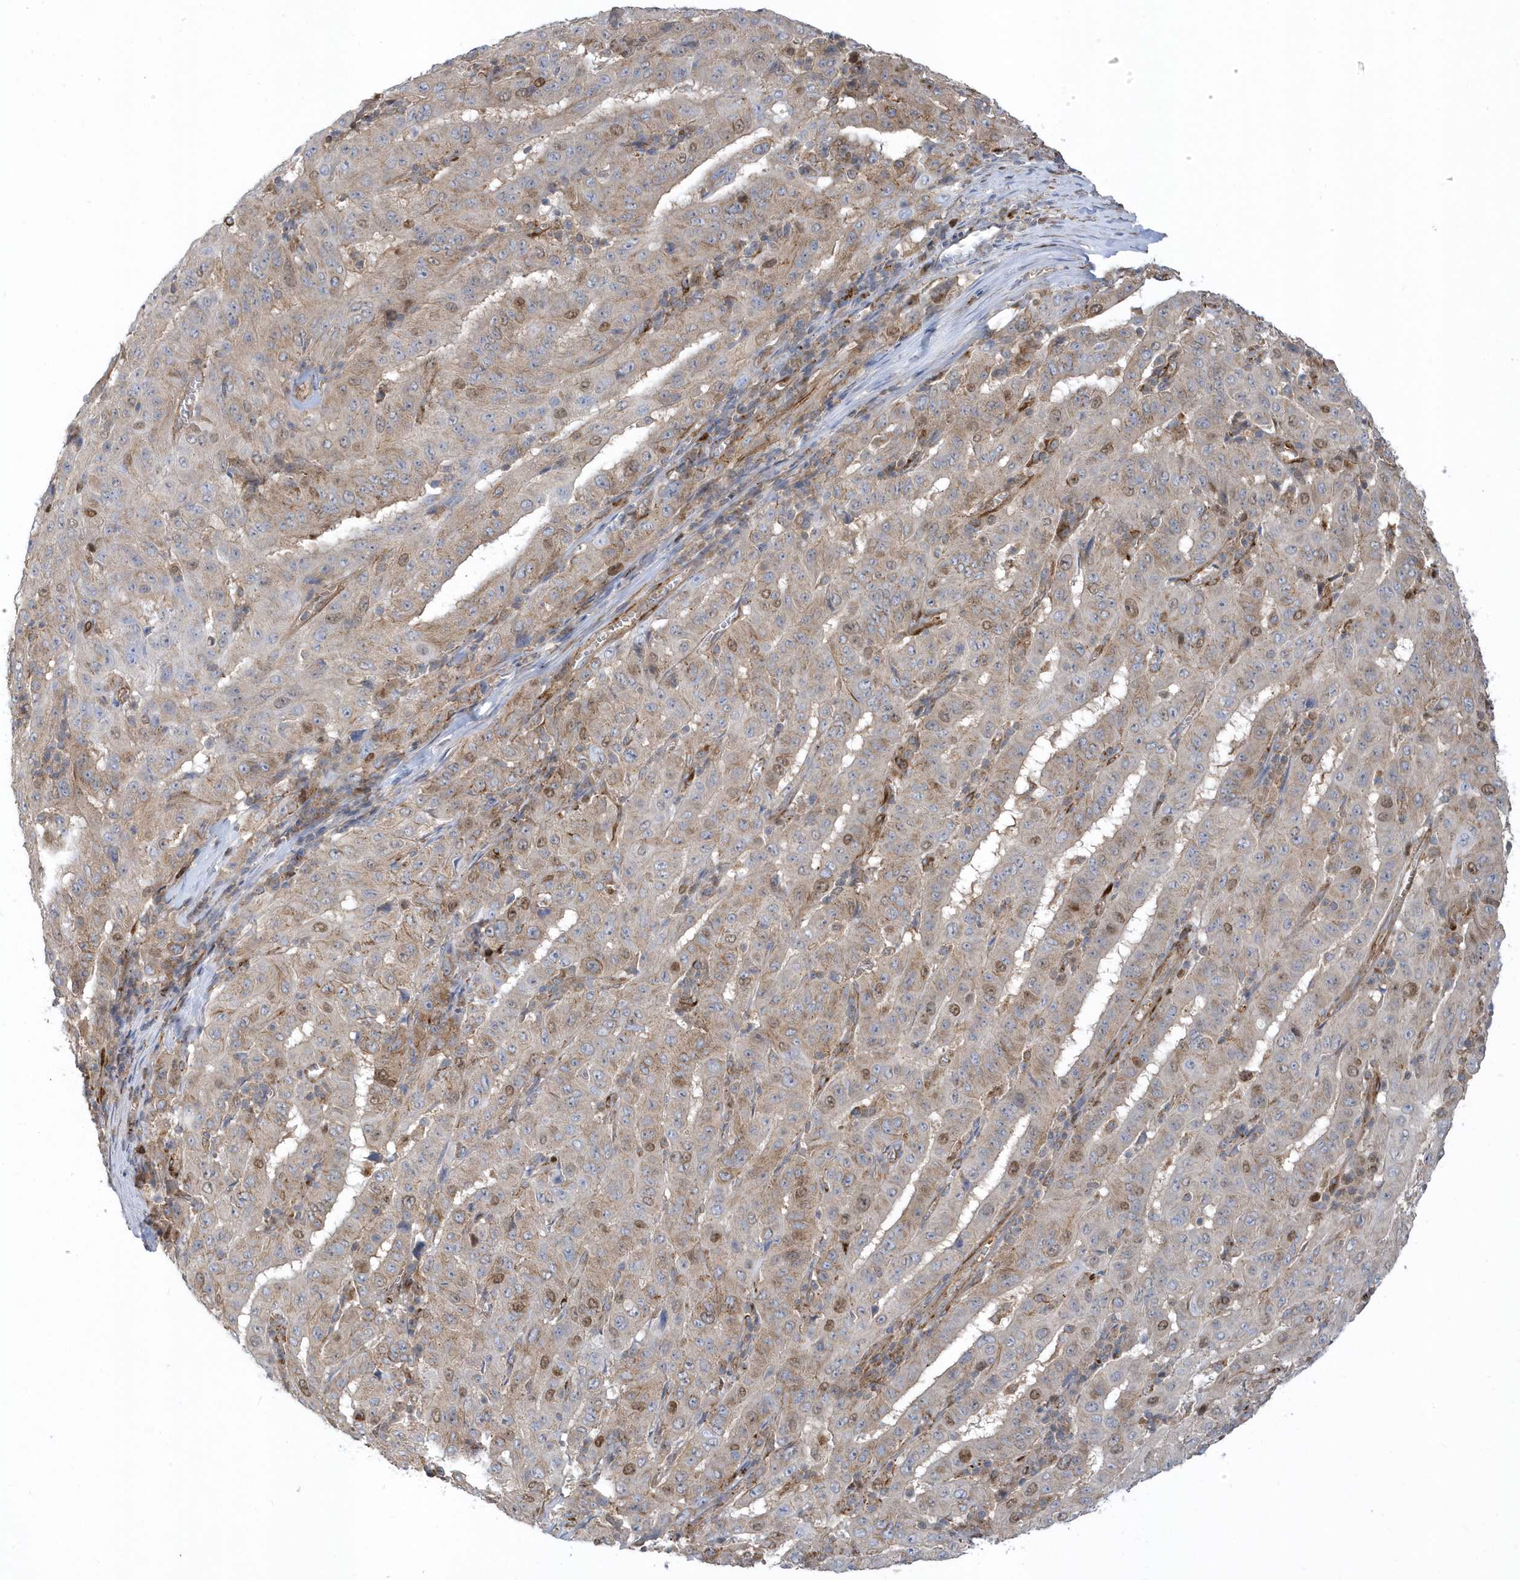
{"staining": {"intensity": "moderate", "quantity": "25%-75%", "location": "cytoplasmic/membranous,nuclear"}, "tissue": "pancreatic cancer", "cell_type": "Tumor cells", "image_type": "cancer", "snomed": [{"axis": "morphology", "description": "Adenocarcinoma, NOS"}, {"axis": "topography", "description": "Pancreas"}], "caption": "Immunohistochemical staining of pancreatic cancer exhibits moderate cytoplasmic/membranous and nuclear protein positivity in about 25%-75% of tumor cells.", "gene": "HRH4", "patient": {"sex": "male", "age": 63}}